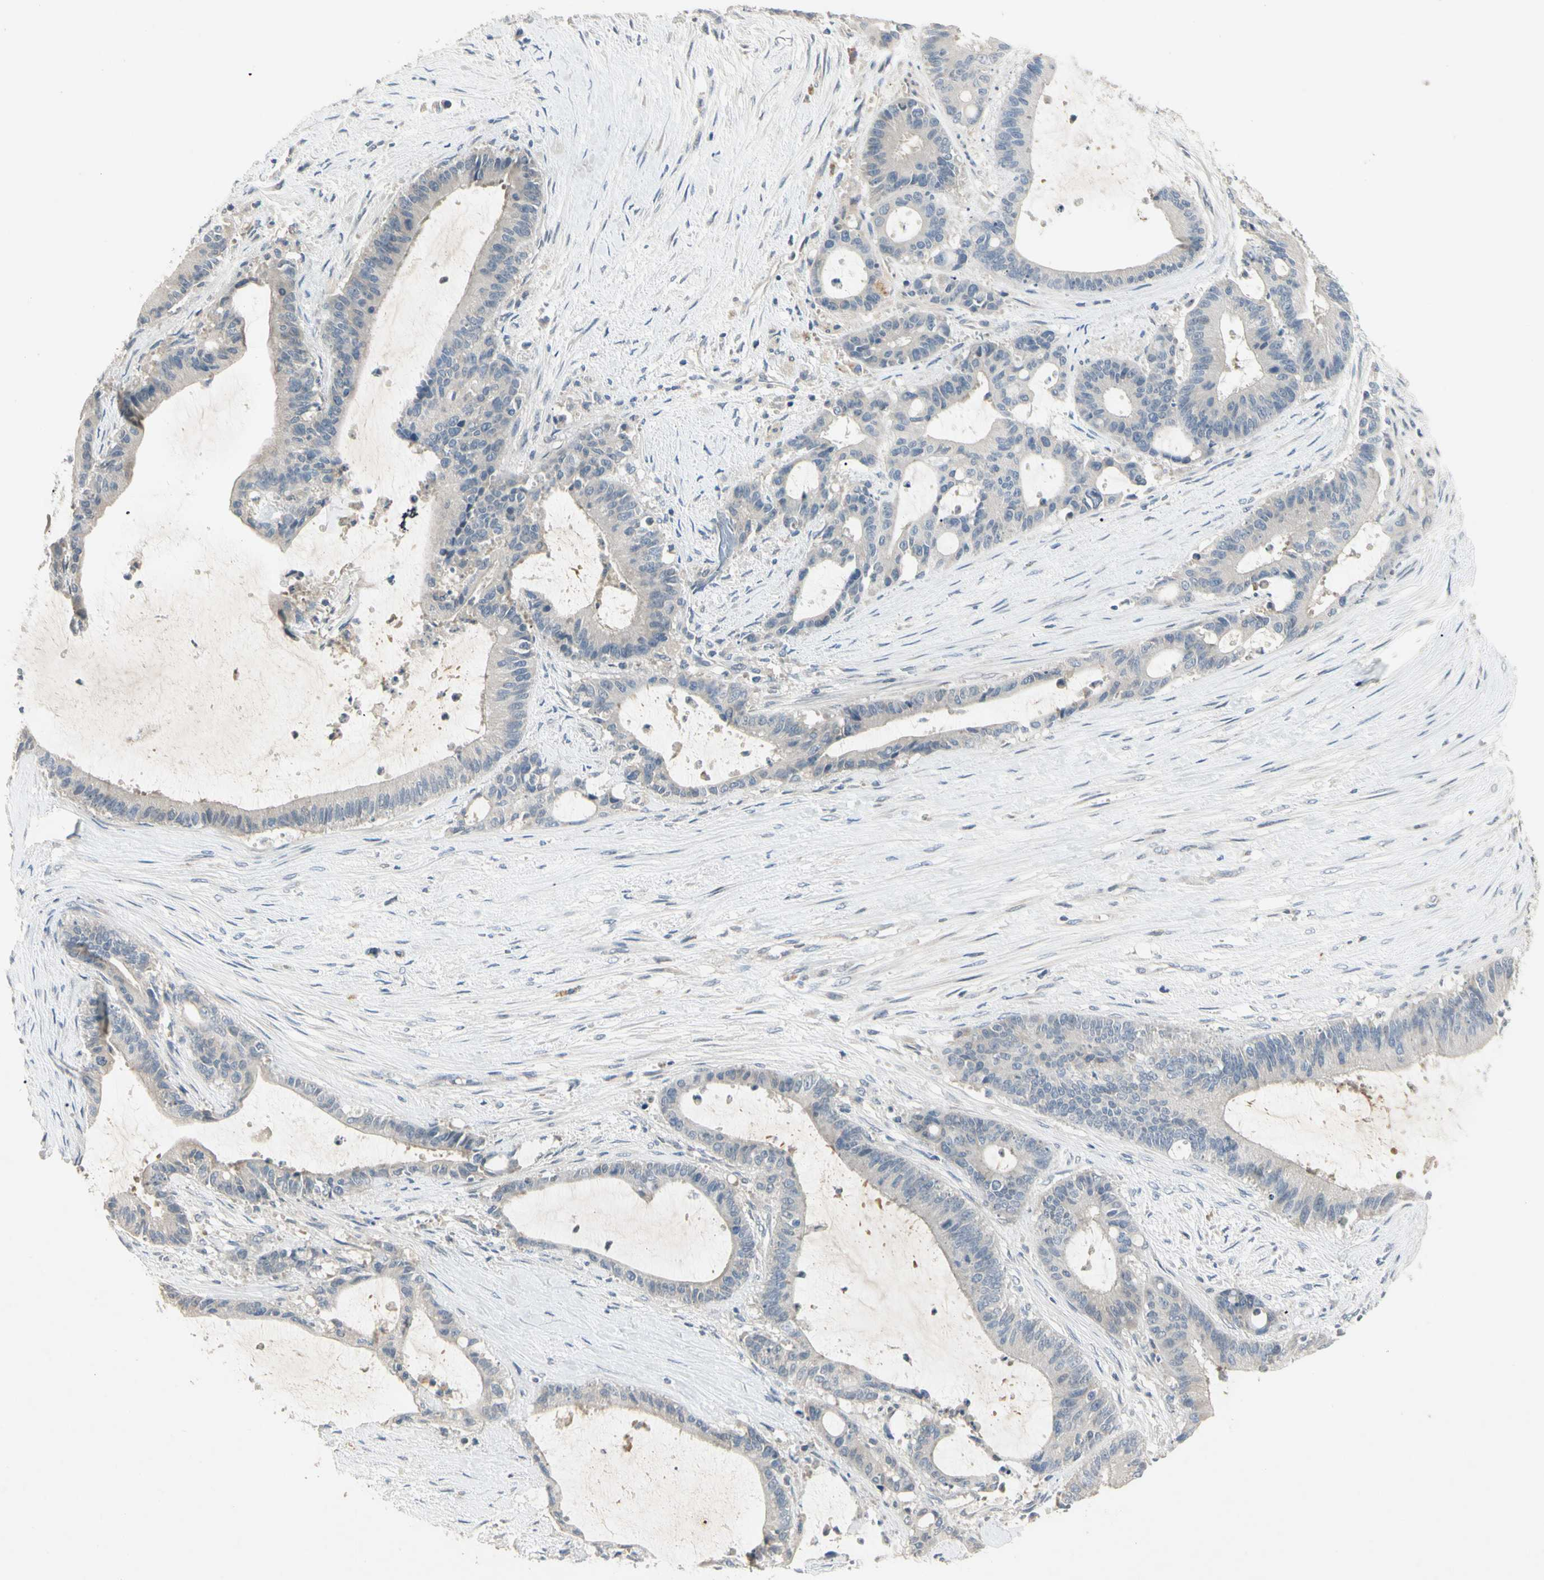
{"staining": {"intensity": "negative", "quantity": "none", "location": "none"}, "tissue": "liver cancer", "cell_type": "Tumor cells", "image_type": "cancer", "snomed": [{"axis": "morphology", "description": "Cholangiocarcinoma"}, {"axis": "topography", "description": "Liver"}], "caption": "Immunohistochemistry (IHC) of liver cholangiocarcinoma exhibits no staining in tumor cells.", "gene": "PRSS21", "patient": {"sex": "female", "age": 73}}